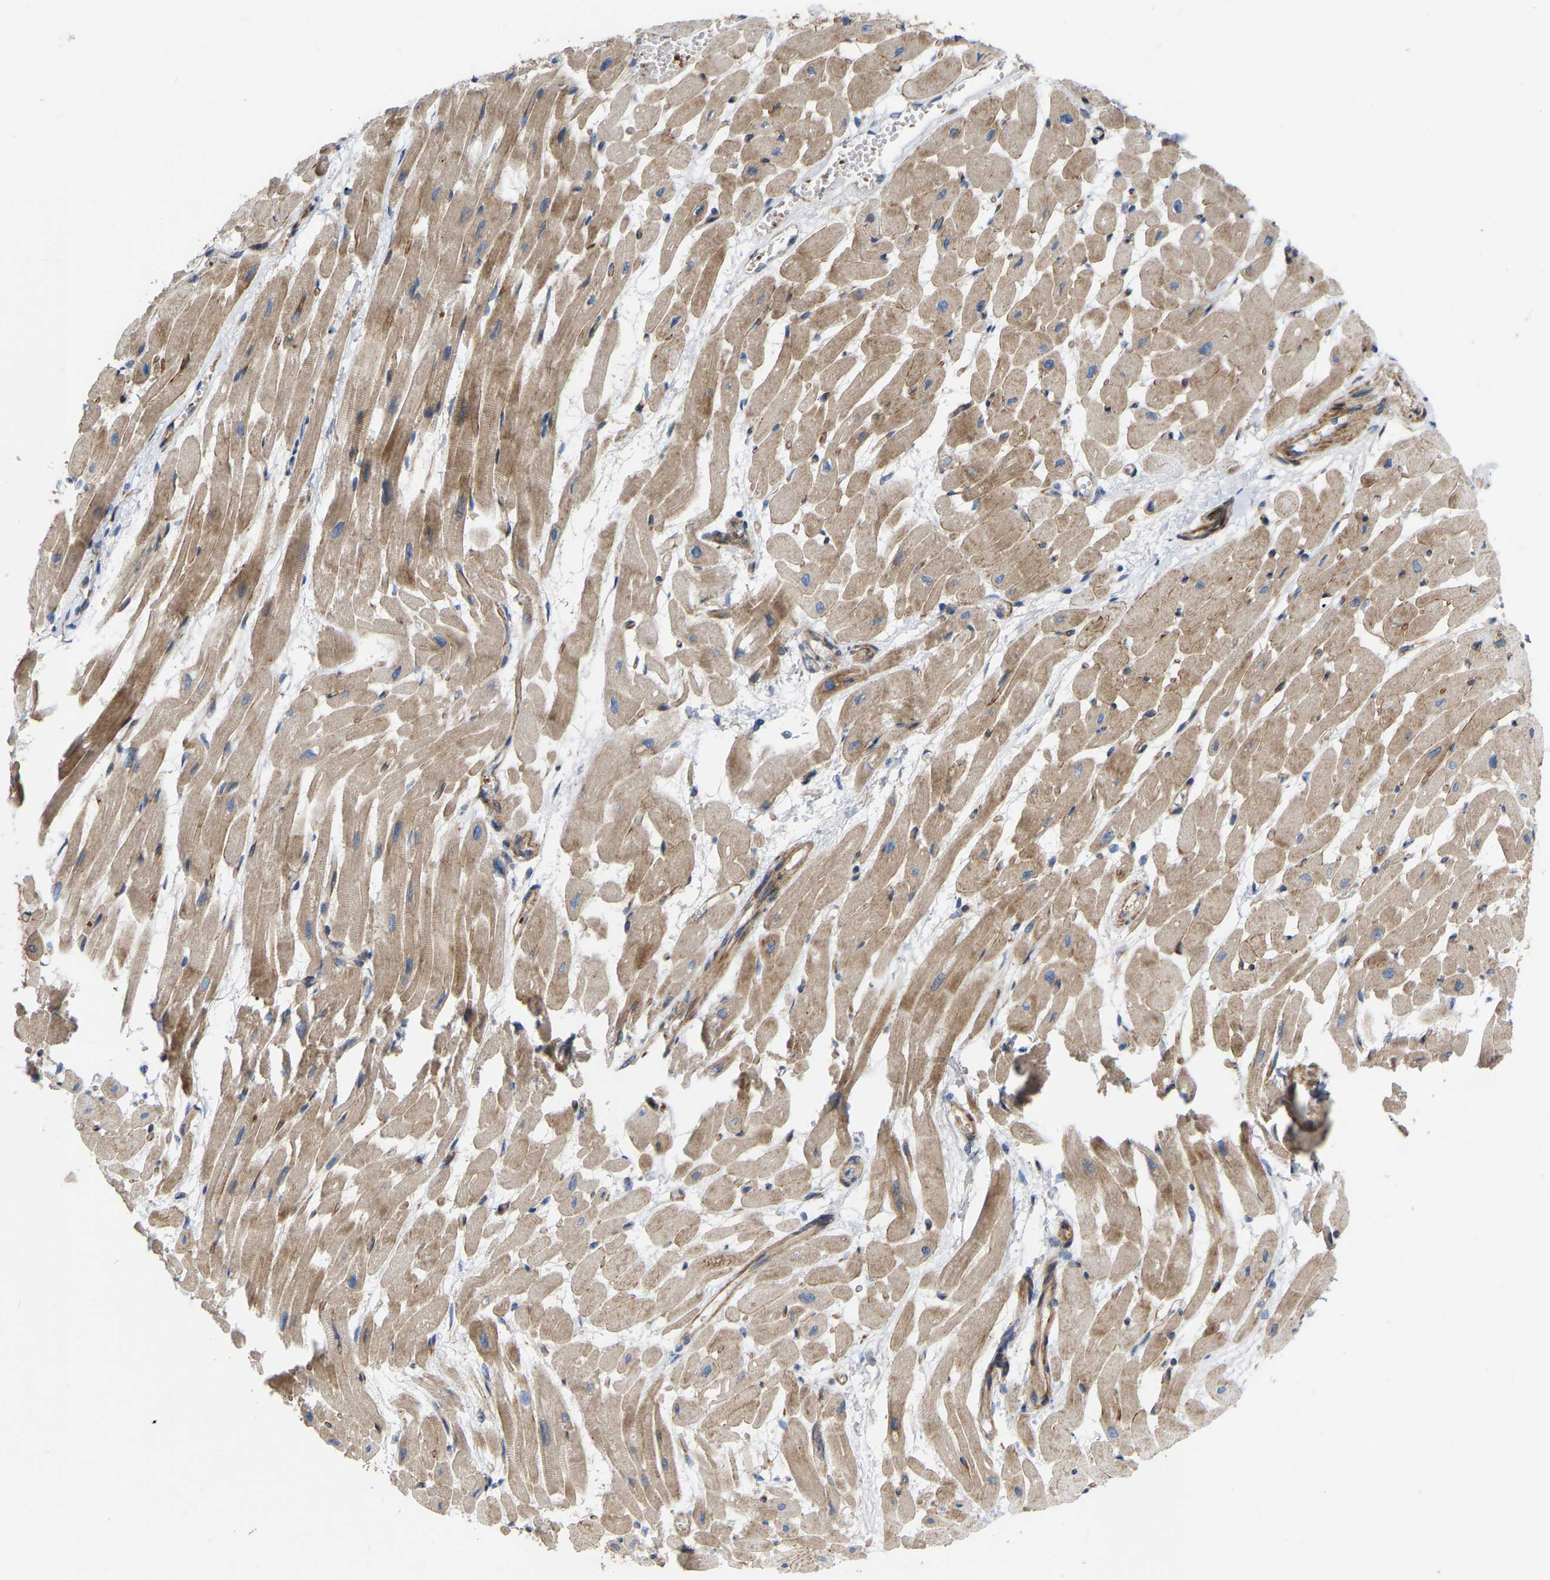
{"staining": {"intensity": "moderate", "quantity": ">75%", "location": "cytoplasmic/membranous"}, "tissue": "heart muscle", "cell_type": "Cardiomyocytes", "image_type": "normal", "snomed": [{"axis": "morphology", "description": "Normal tissue, NOS"}, {"axis": "topography", "description": "Heart"}], "caption": "High-magnification brightfield microscopy of benign heart muscle stained with DAB (3,3'-diaminobenzidine) (brown) and counterstained with hematoxylin (blue). cardiomyocytes exhibit moderate cytoplasmic/membranous expression is present in approximately>75% of cells. (Brightfield microscopy of DAB IHC at high magnification).", "gene": "TOR1B", "patient": {"sex": "male", "age": 45}}